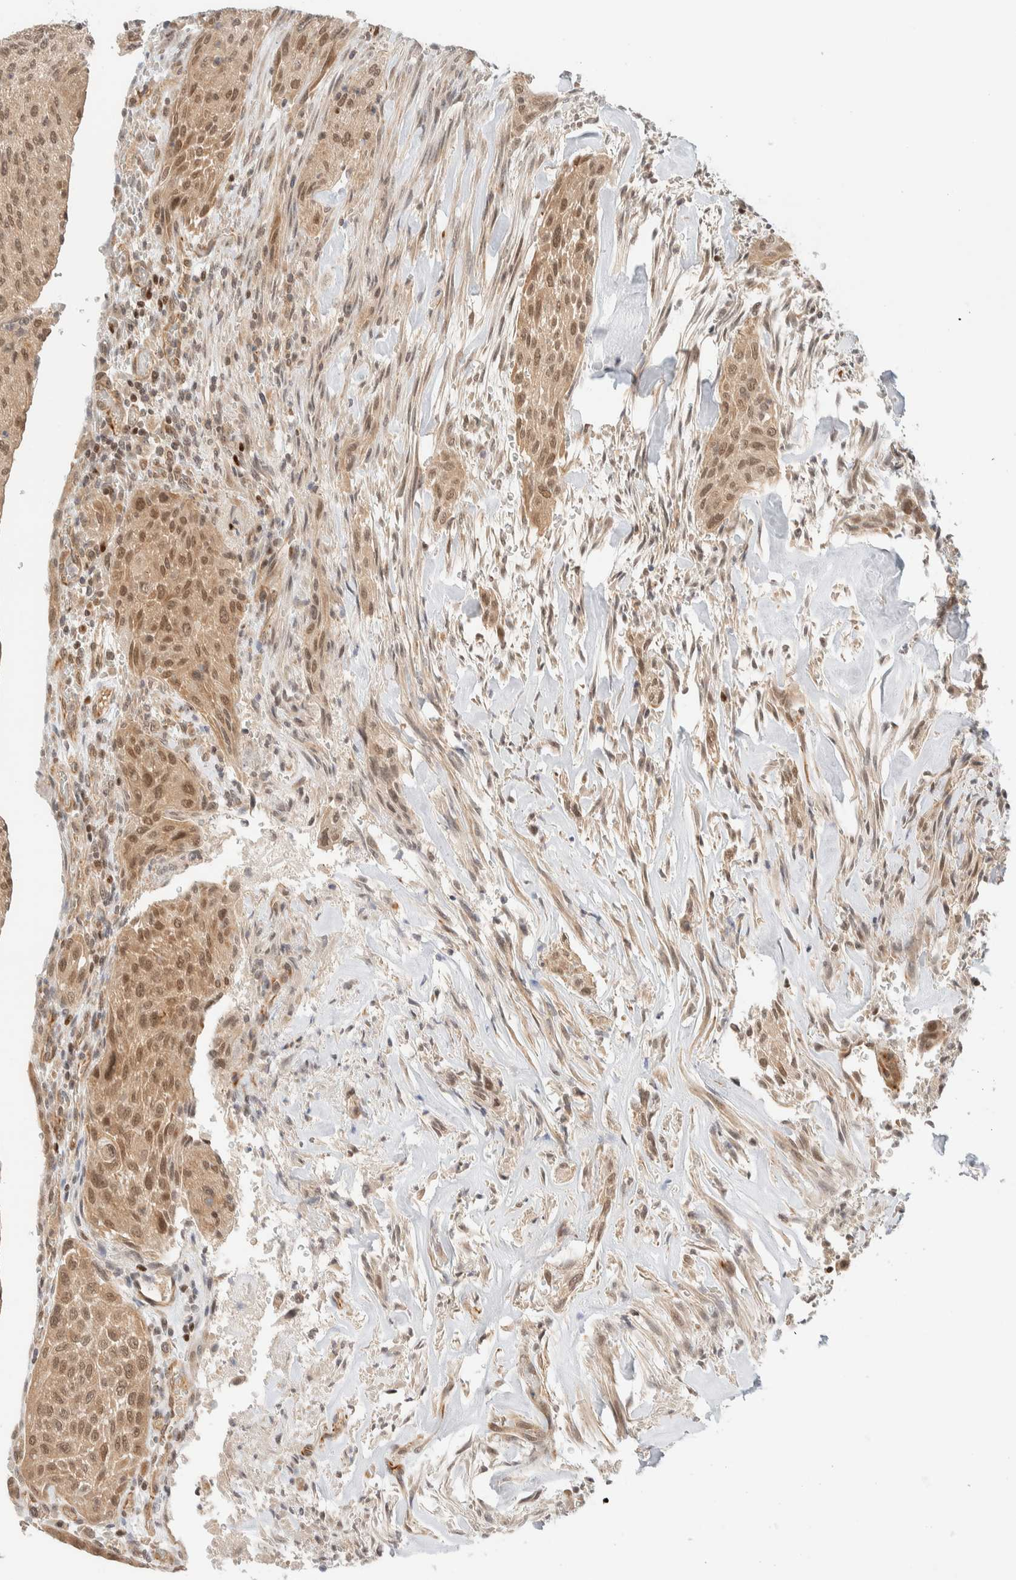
{"staining": {"intensity": "moderate", "quantity": ">75%", "location": "cytoplasmic/membranous,nuclear"}, "tissue": "urothelial cancer", "cell_type": "Tumor cells", "image_type": "cancer", "snomed": [{"axis": "morphology", "description": "Urothelial carcinoma, Low grade"}, {"axis": "morphology", "description": "Urothelial carcinoma, High grade"}, {"axis": "topography", "description": "Urinary bladder"}], "caption": "Approximately >75% of tumor cells in human urothelial cancer demonstrate moderate cytoplasmic/membranous and nuclear protein staining as visualized by brown immunohistochemical staining.", "gene": "C8orf76", "patient": {"sex": "male", "age": 35}}